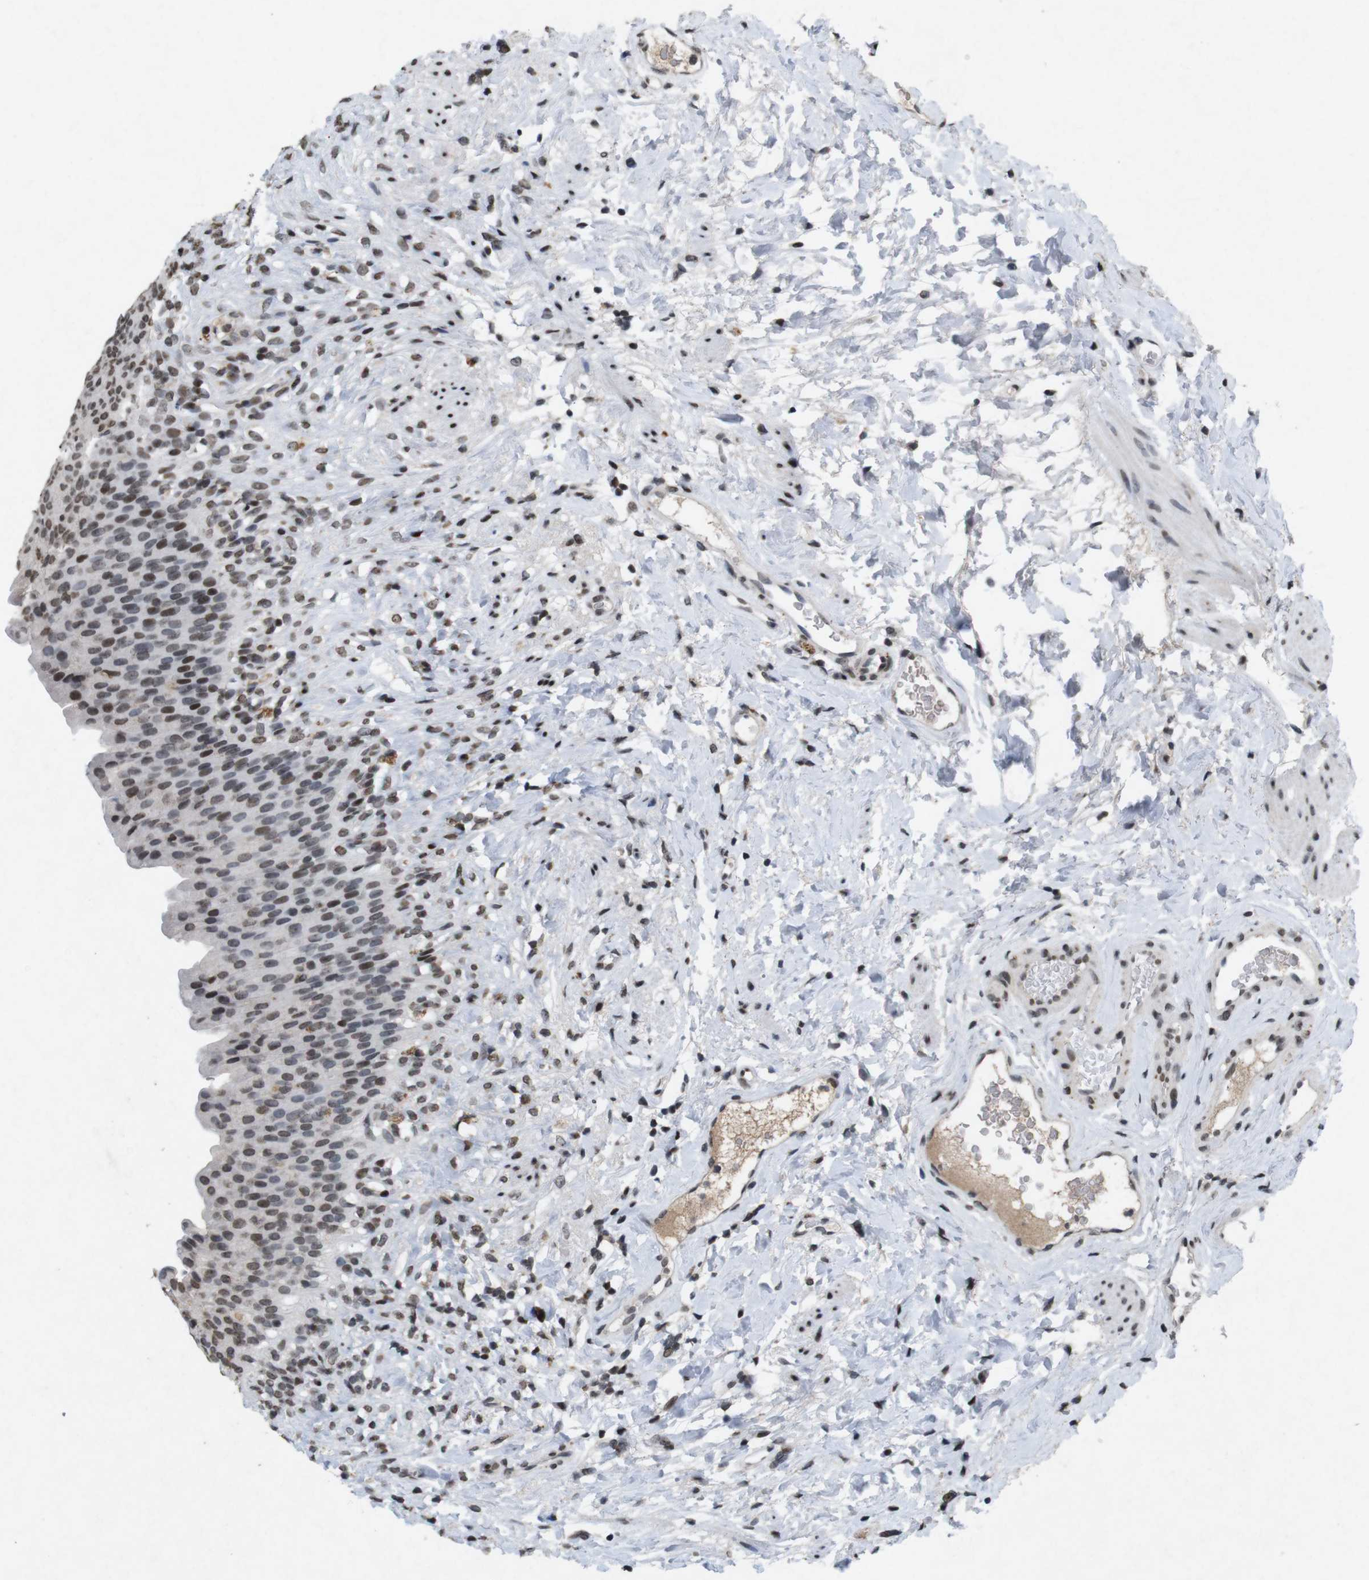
{"staining": {"intensity": "moderate", "quantity": ">75%", "location": "nuclear"}, "tissue": "urinary bladder", "cell_type": "Urothelial cells", "image_type": "normal", "snomed": [{"axis": "morphology", "description": "Normal tissue, NOS"}, {"axis": "topography", "description": "Urinary bladder"}], "caption": "A brown stain shows moderate nuclear staining of a protein in urothelial cells of benign human urinary bladder. (IHC, brightfield microscopy, high magnification).", "gene": "MAGEH1", "patient": {"sex": "female", "age": 79}}